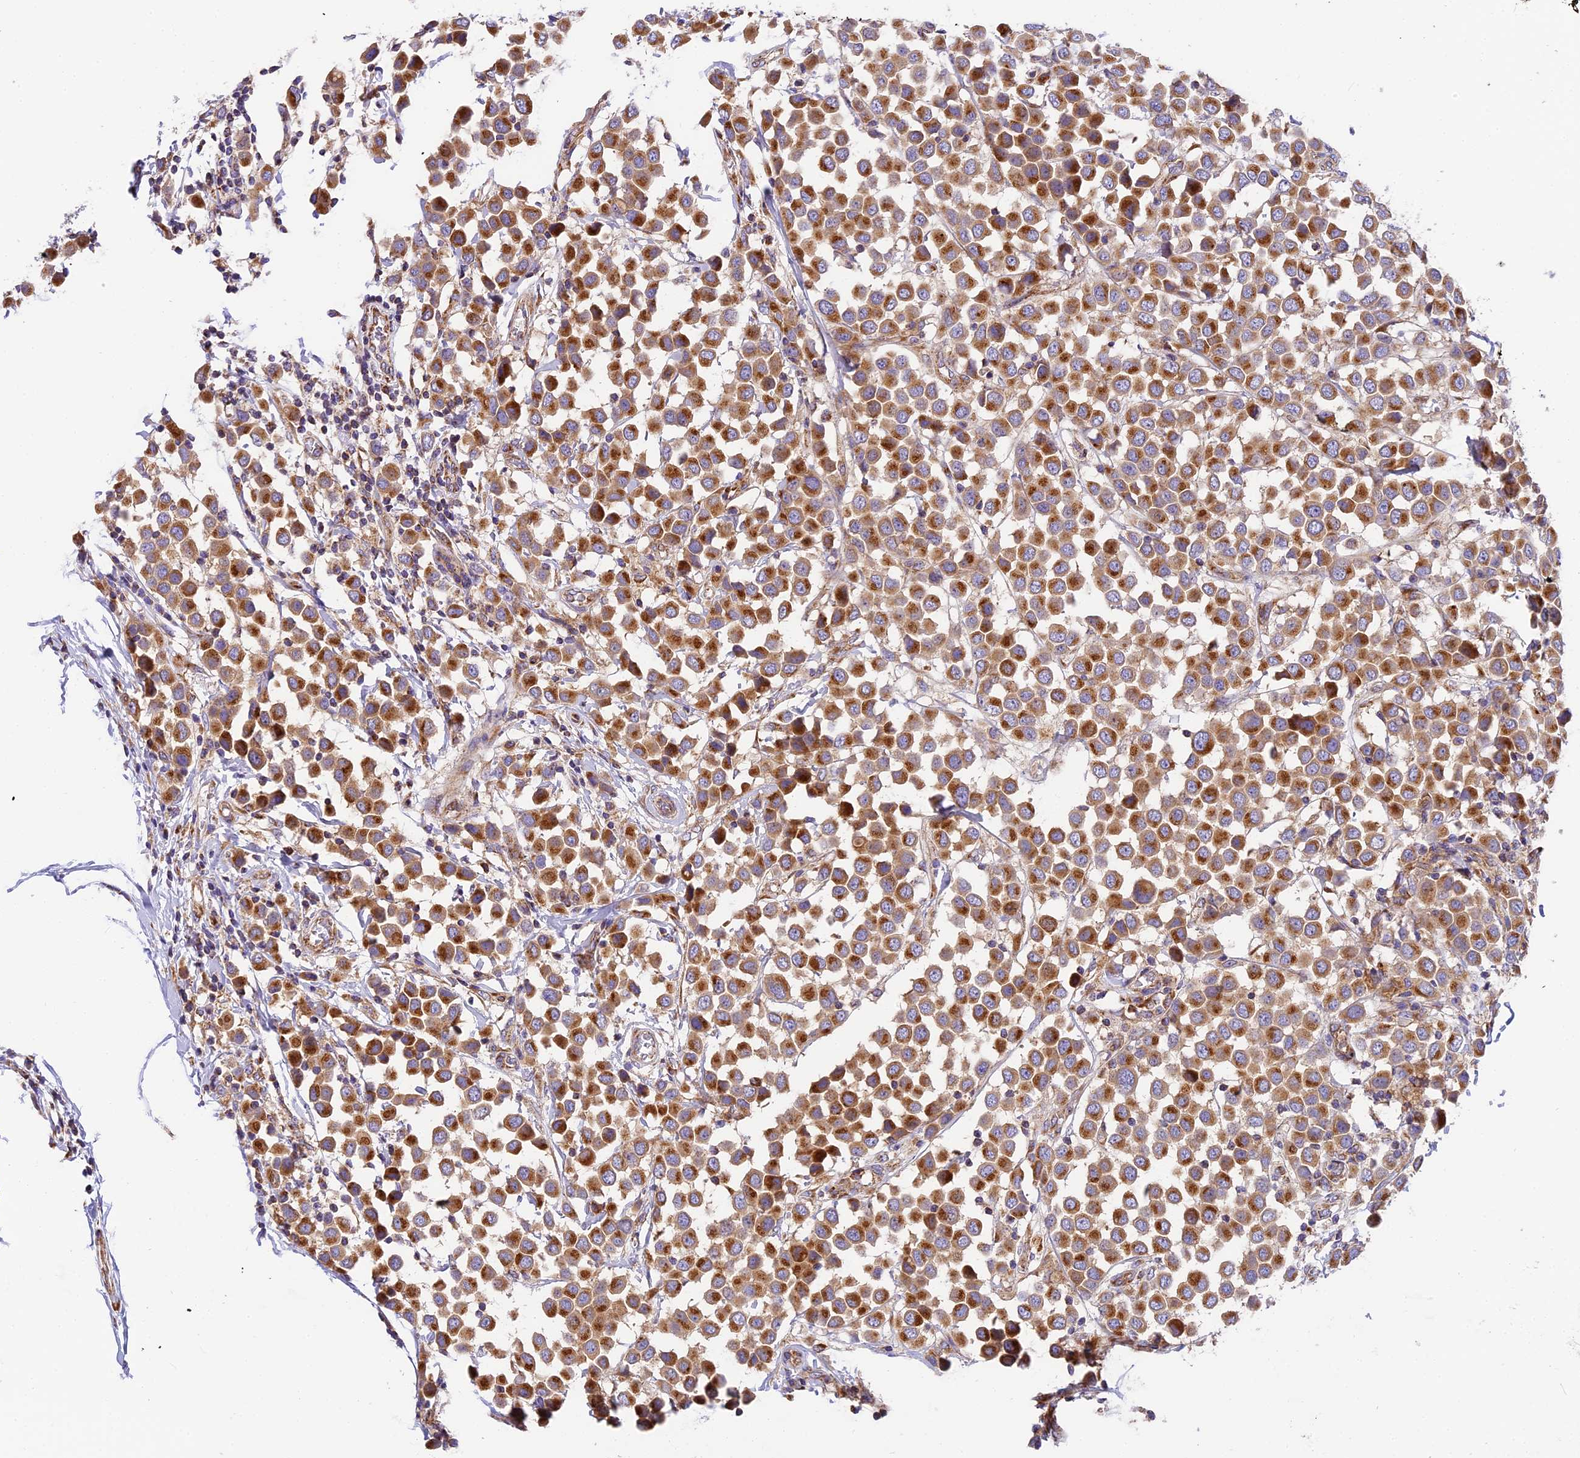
{"staining": {"intensity": "moderate", "quantity": ">75%", "location": "cytoplasmic/membranous"}, "tissue": "breast cancer", "cell_type": "Tumor cells", "image_type": "cancer", "snomed": [{"axis": "morphology", "description": "Duct carcinoma"}, {"axis": "topography", "description": "Breast"}], "caption": "Immunohistochemical staining of breast cancer demonstrates medium levels of moderate cytoplasmic/membranous expression in approximately >75% of tumor cells.", "gene": "MRAS", "patient": {"sex": "female", "age": 61}}